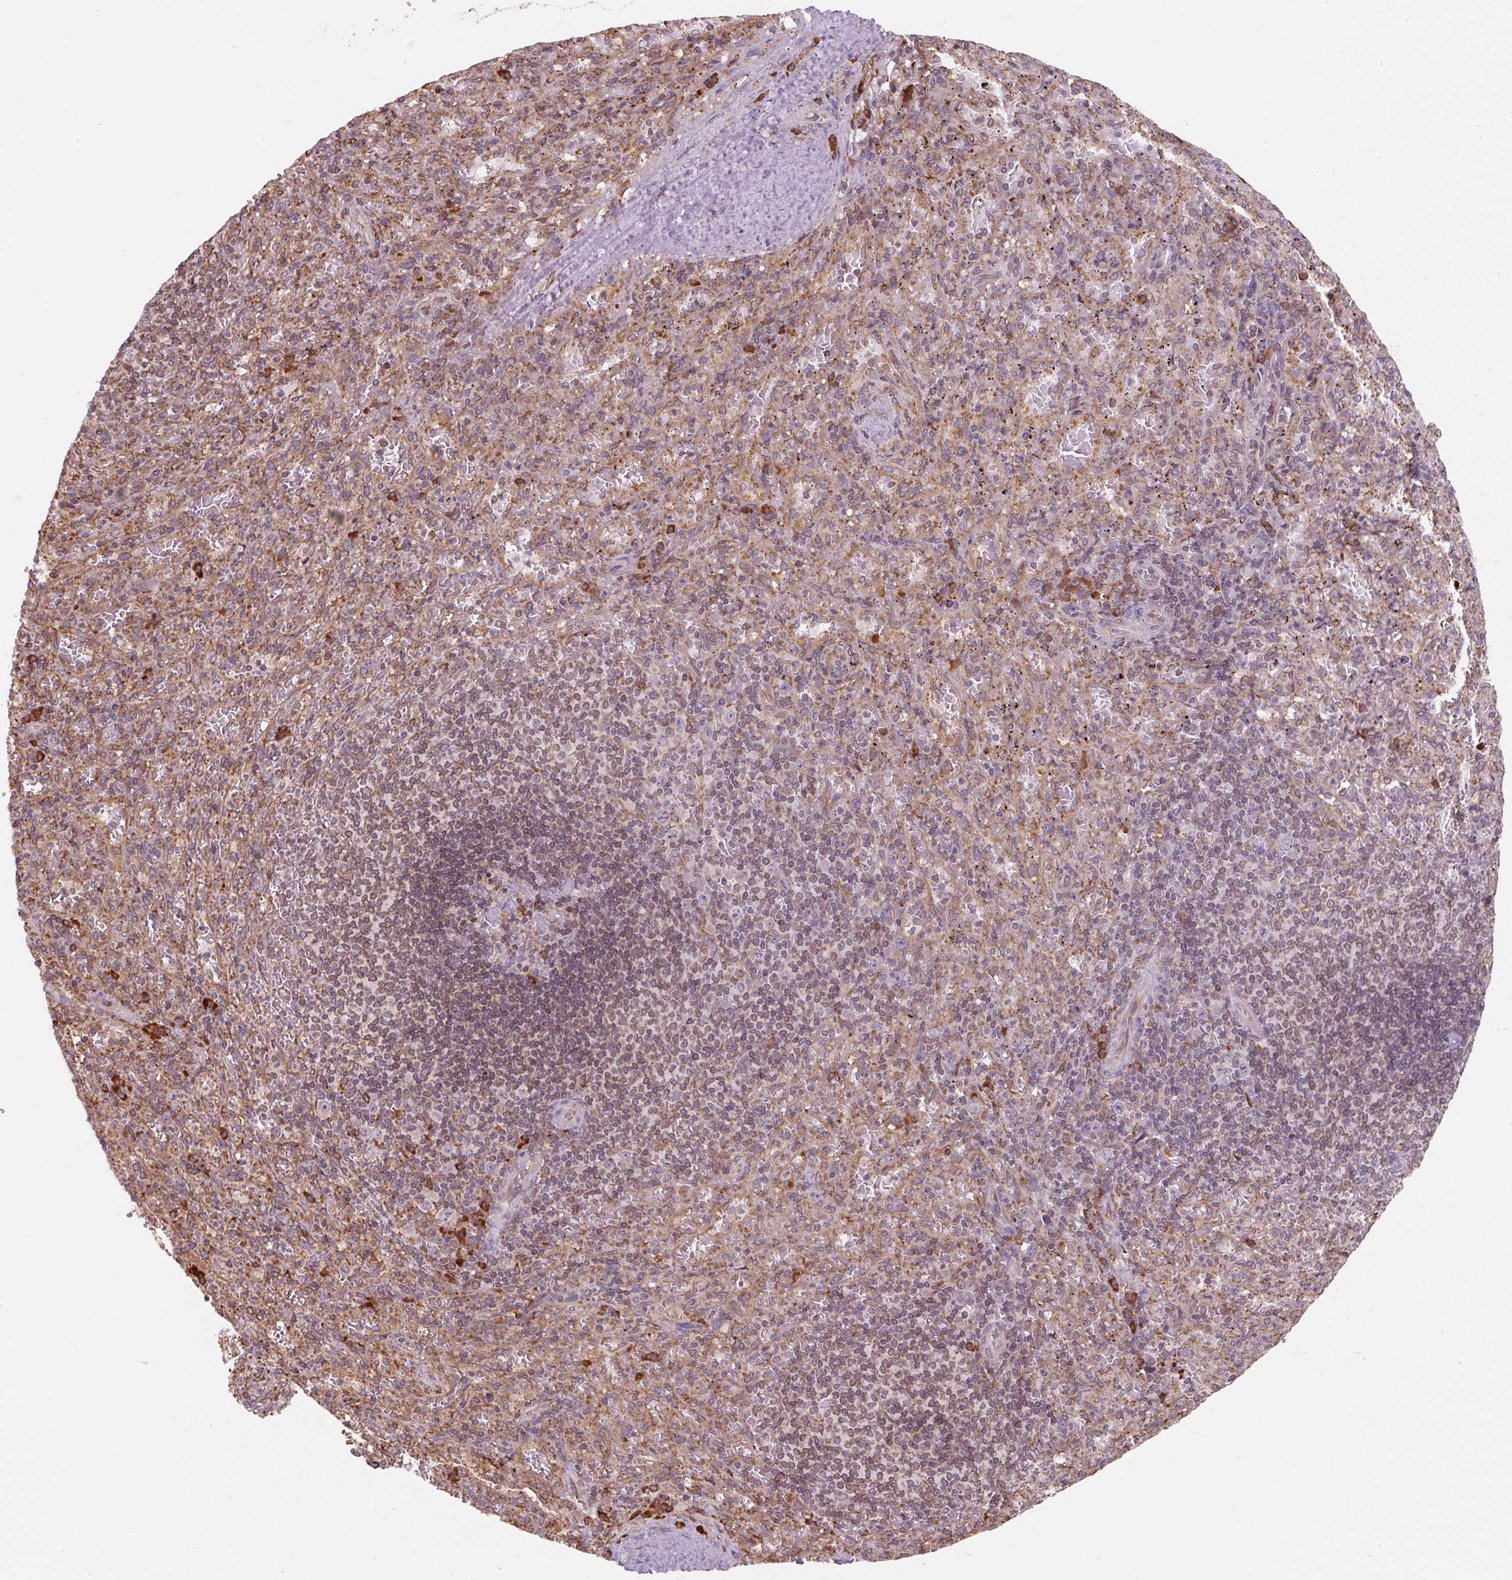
{"staining": {"intensity": "moderate", "quantity": "25%-75%", "location": "cytoplasmic/membranous"}, "tissue": "spleen", "cell_type": "Cells in red pulp", "image_type": "normal", "snomed": [{"axis": "morphology", "description": "Normal tissue, NOS"}, {"axis": "topography", "description": "Spleen"}], "caption": "An immunohistochemistry (IHC) image of benign tissue is shown. Protein staining in brown highlights moderate cytoplasmic/membranous positivity in spleen within cells in red pulp.", "gene": "PRKCSH", "patient": {"sex": "male", "age": 57}}